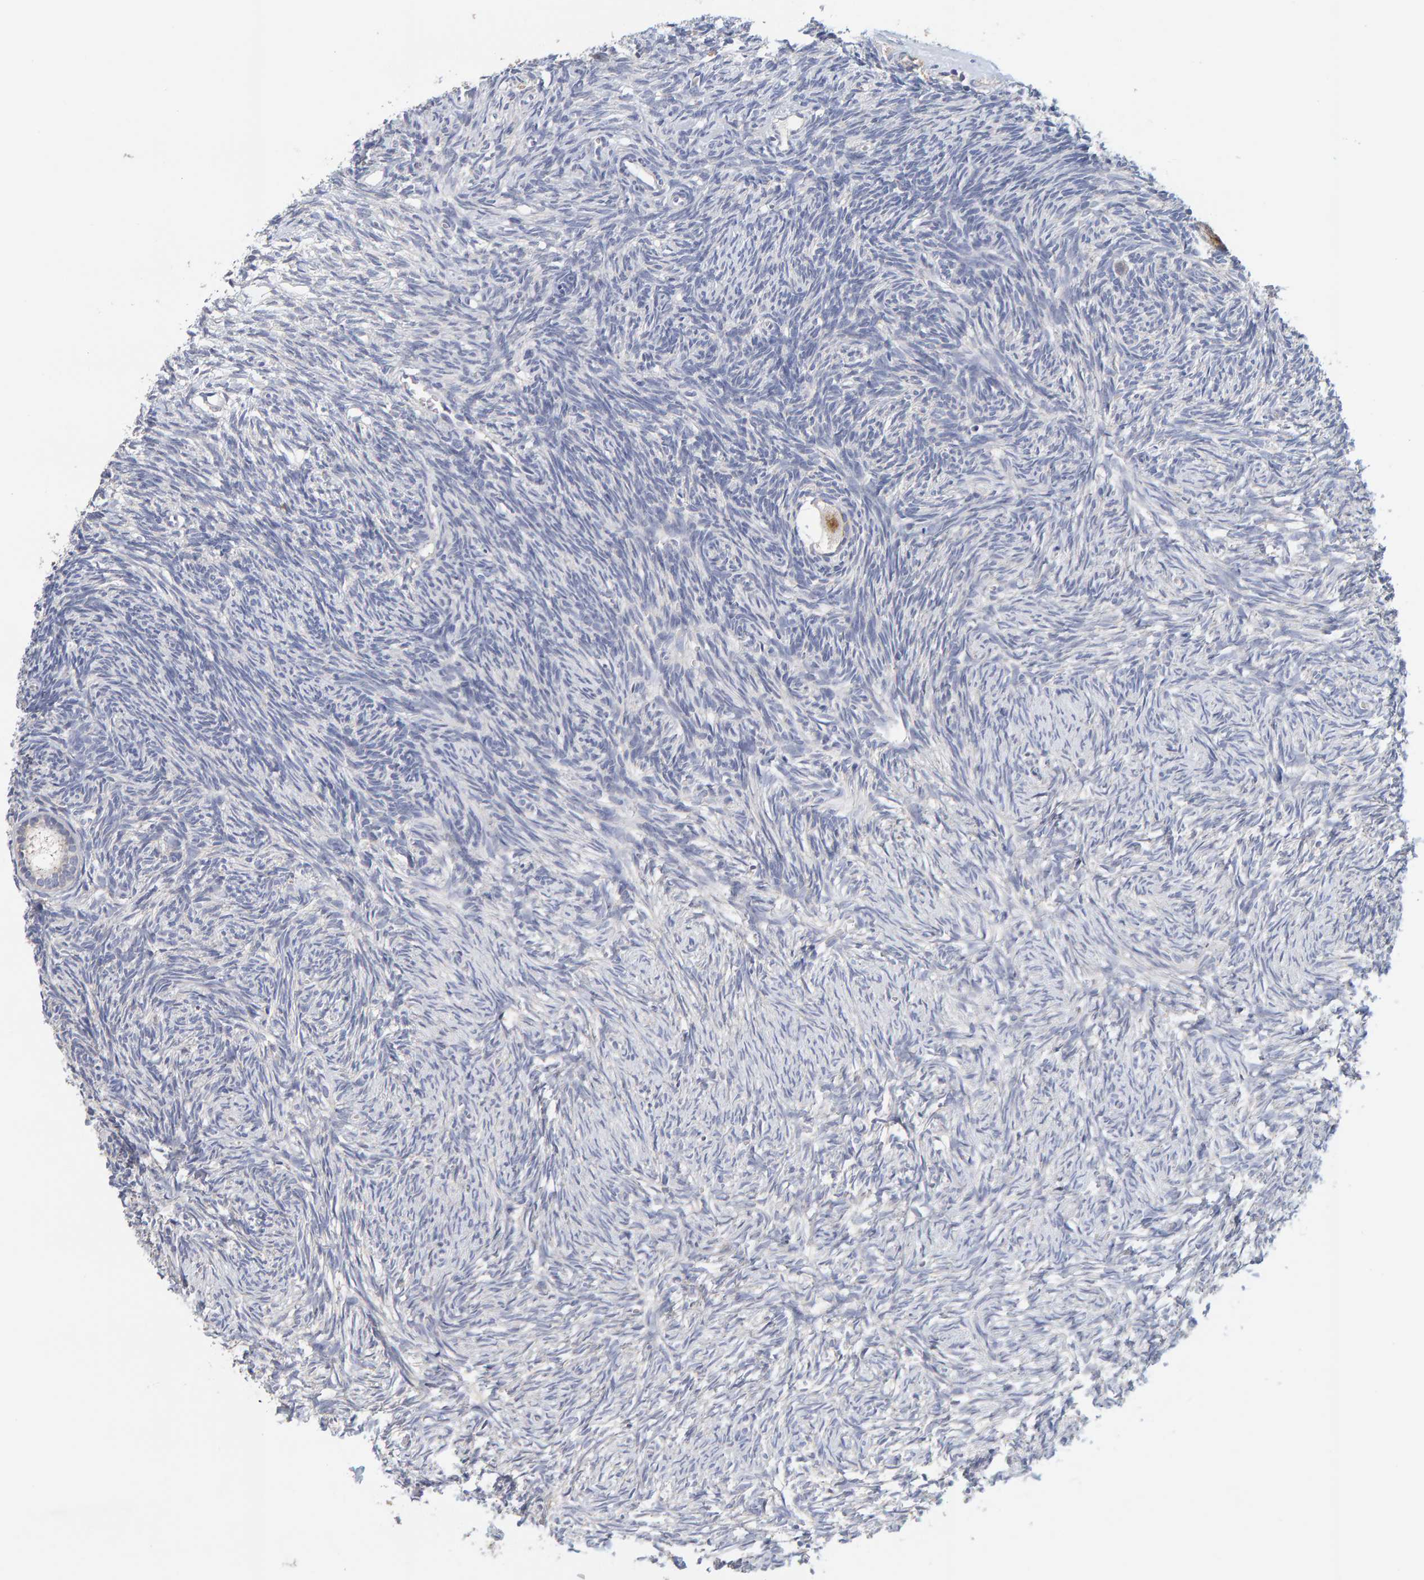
{"staining": {"intensity": "moderate", "quantity": "25%-75%", "location": "cytoplasmic/membranous"}, "tissue": "ovary", "cell_type": "Follicle cells", "image_type": "normal", "snomed": [{"axis": "morphology", "description": "Normal tissue, NOS"}, {"axis": "topography", "description": "Ovary"}], "caption": "This image reveals benign ovary stained with immunohistochemistry (IHC) to label a protein in brown. The cytoplasmic/membranous of follicle cells show moderate positivity for the protein. Nuclei are counter-stained blue.", "gene": "SGPL1", "patient": {"sex": "female", "age": 34}}